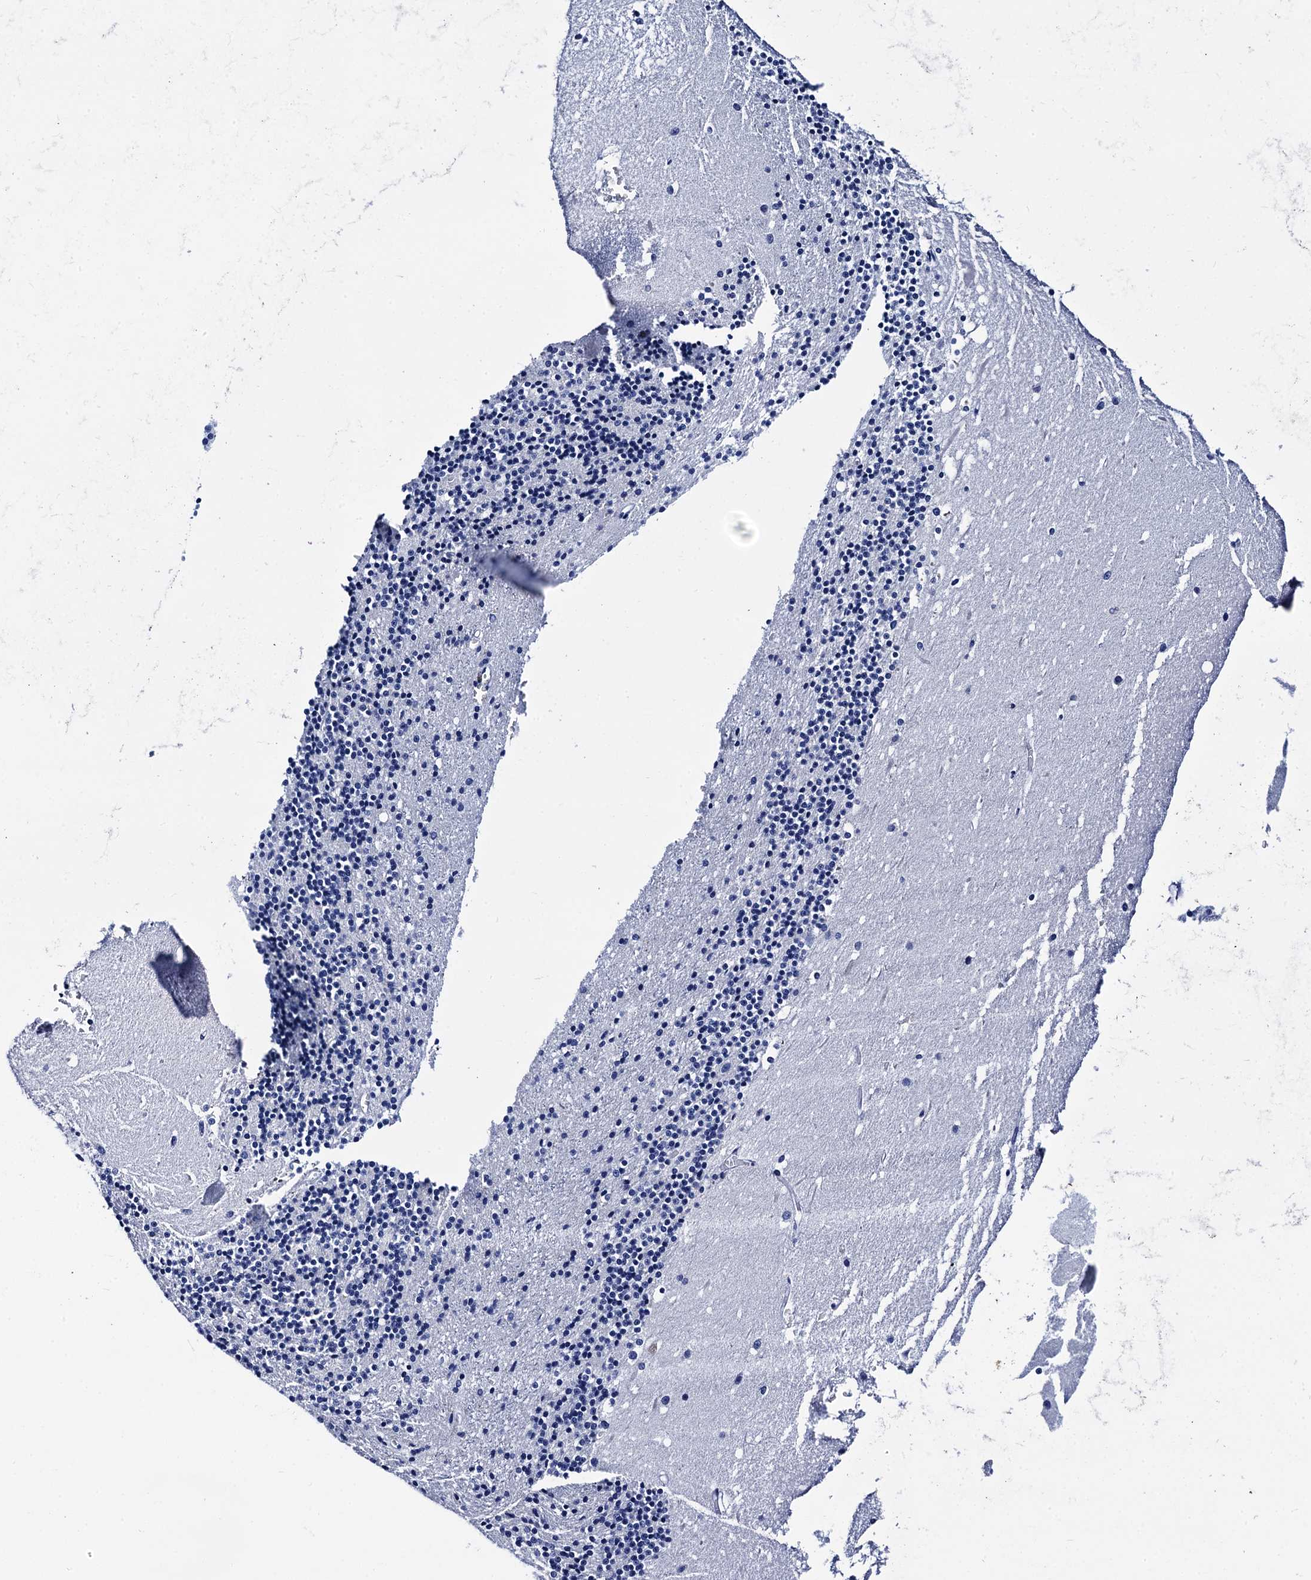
{"staining": {"intensity": "negative", "quantity": "none", "location": "none"}, "tissue": "cerebellum", "cell_type": "Cells in granular layer", "image_type": "normal", "snomed": [{"axis": "morphology", "description": "Normal tissue, NOS"}, {"axis": "topography", "description": "Cerebellum"}], "caption": "Cerebellum was stained to show a protein in brown. There is no significant positivity in cells in granular layer. (DAB immunohistochemistry (IHC), high magnification).", "gene": "MYBPC3", "patient": {"sex": "male", "age": 54}}